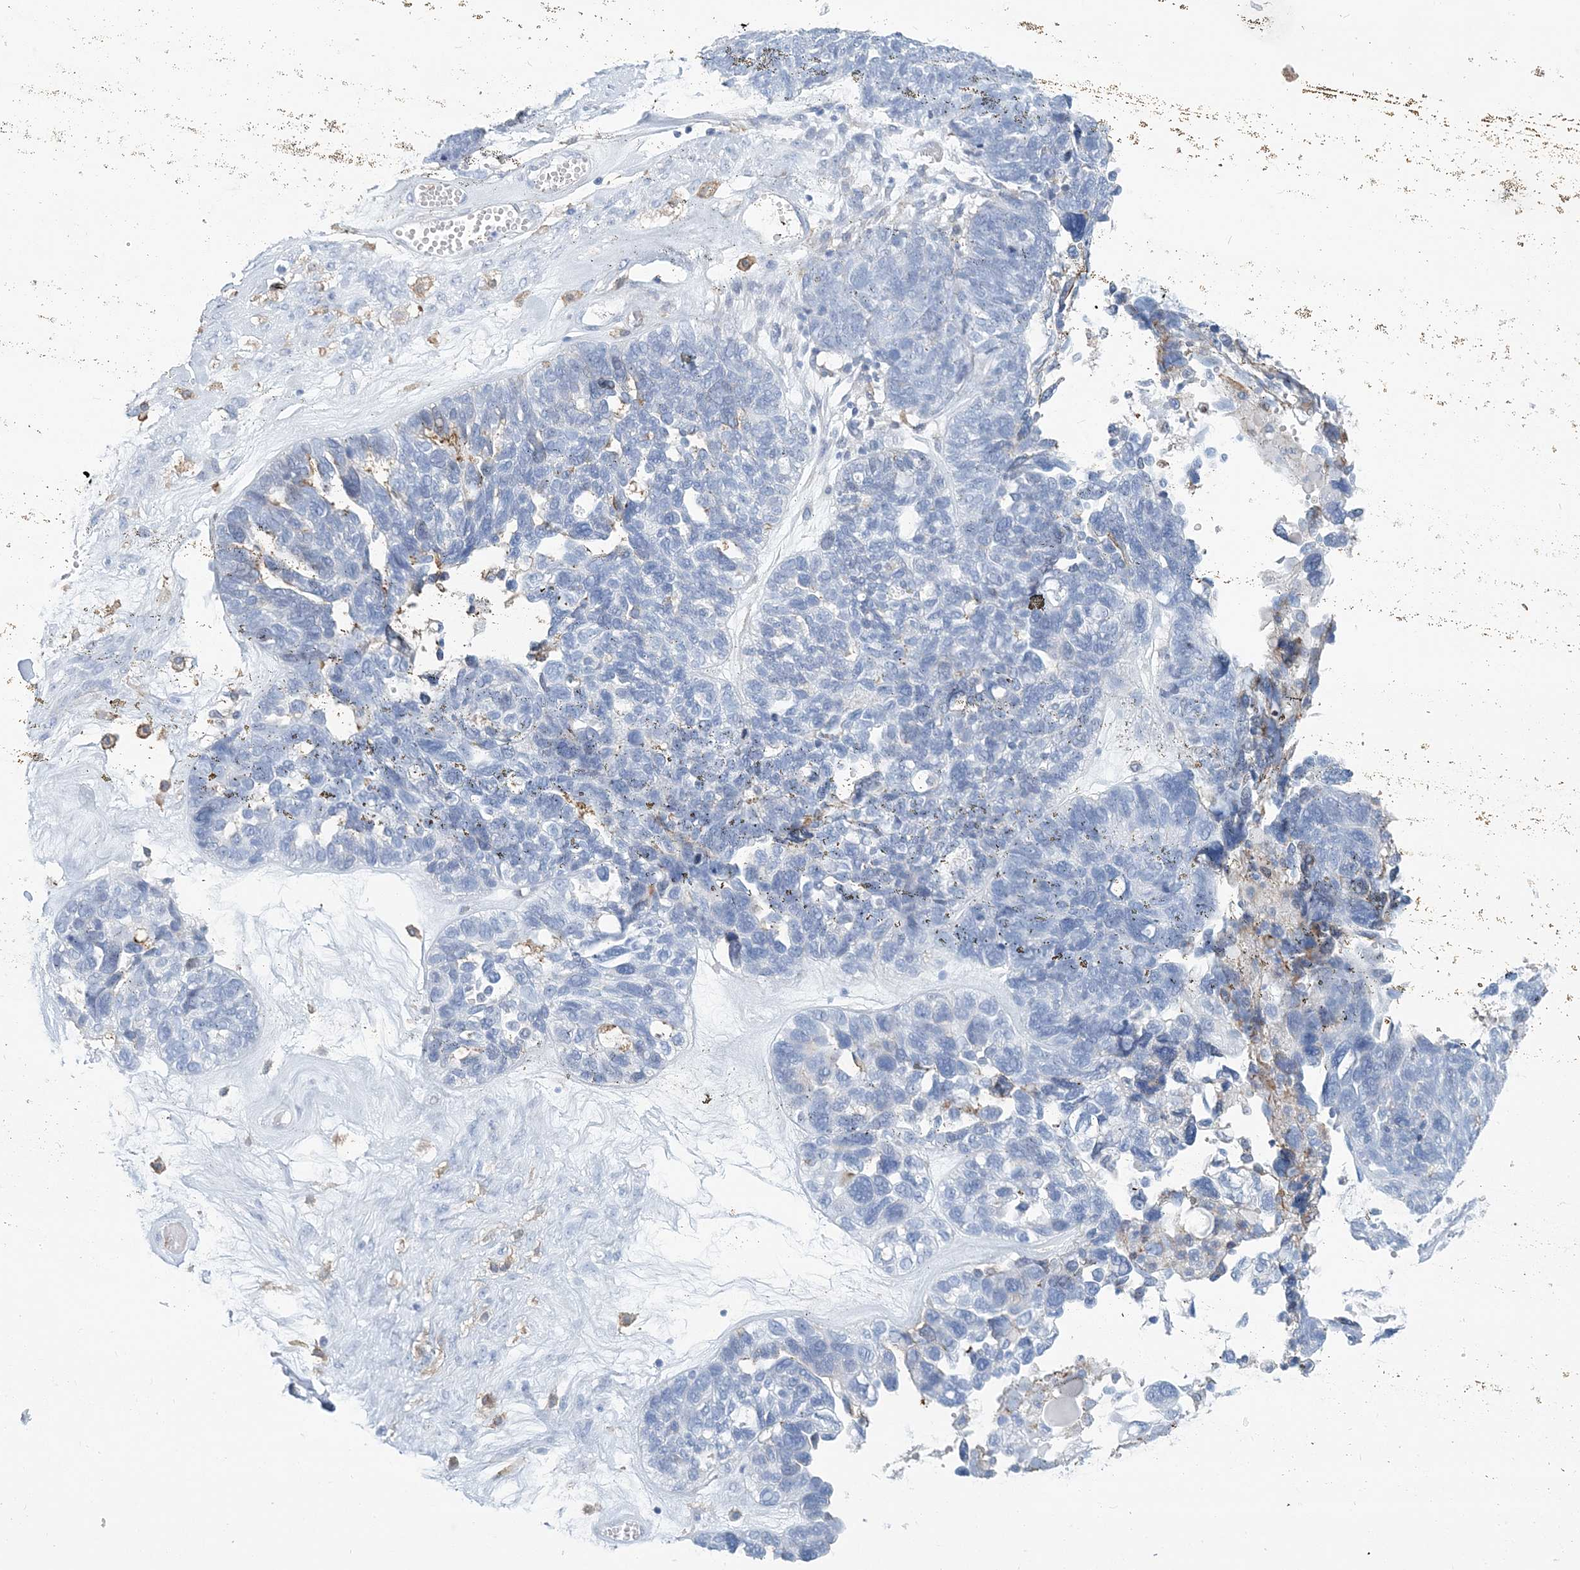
{"staining": {"intensity": "negative", "quantity": "none", "location": "none"}, "tissue": "ovarian cancer", "cell_type": "Tumor cells", "image_type": "cancer", "snomed": [{"axis": "morphology", "description": "Cystadenocarcinoma, serous, NOS"}, {"axis": "topography", "description": "Ovary"}], "caption": "Immunohistochemistry (IHC) image of human ovarian cancer stained for a protein (brown), which shows no staining in tumor cells.", "gene": "NKX6-1", "patient": {"sex": "female", "age": 79}}